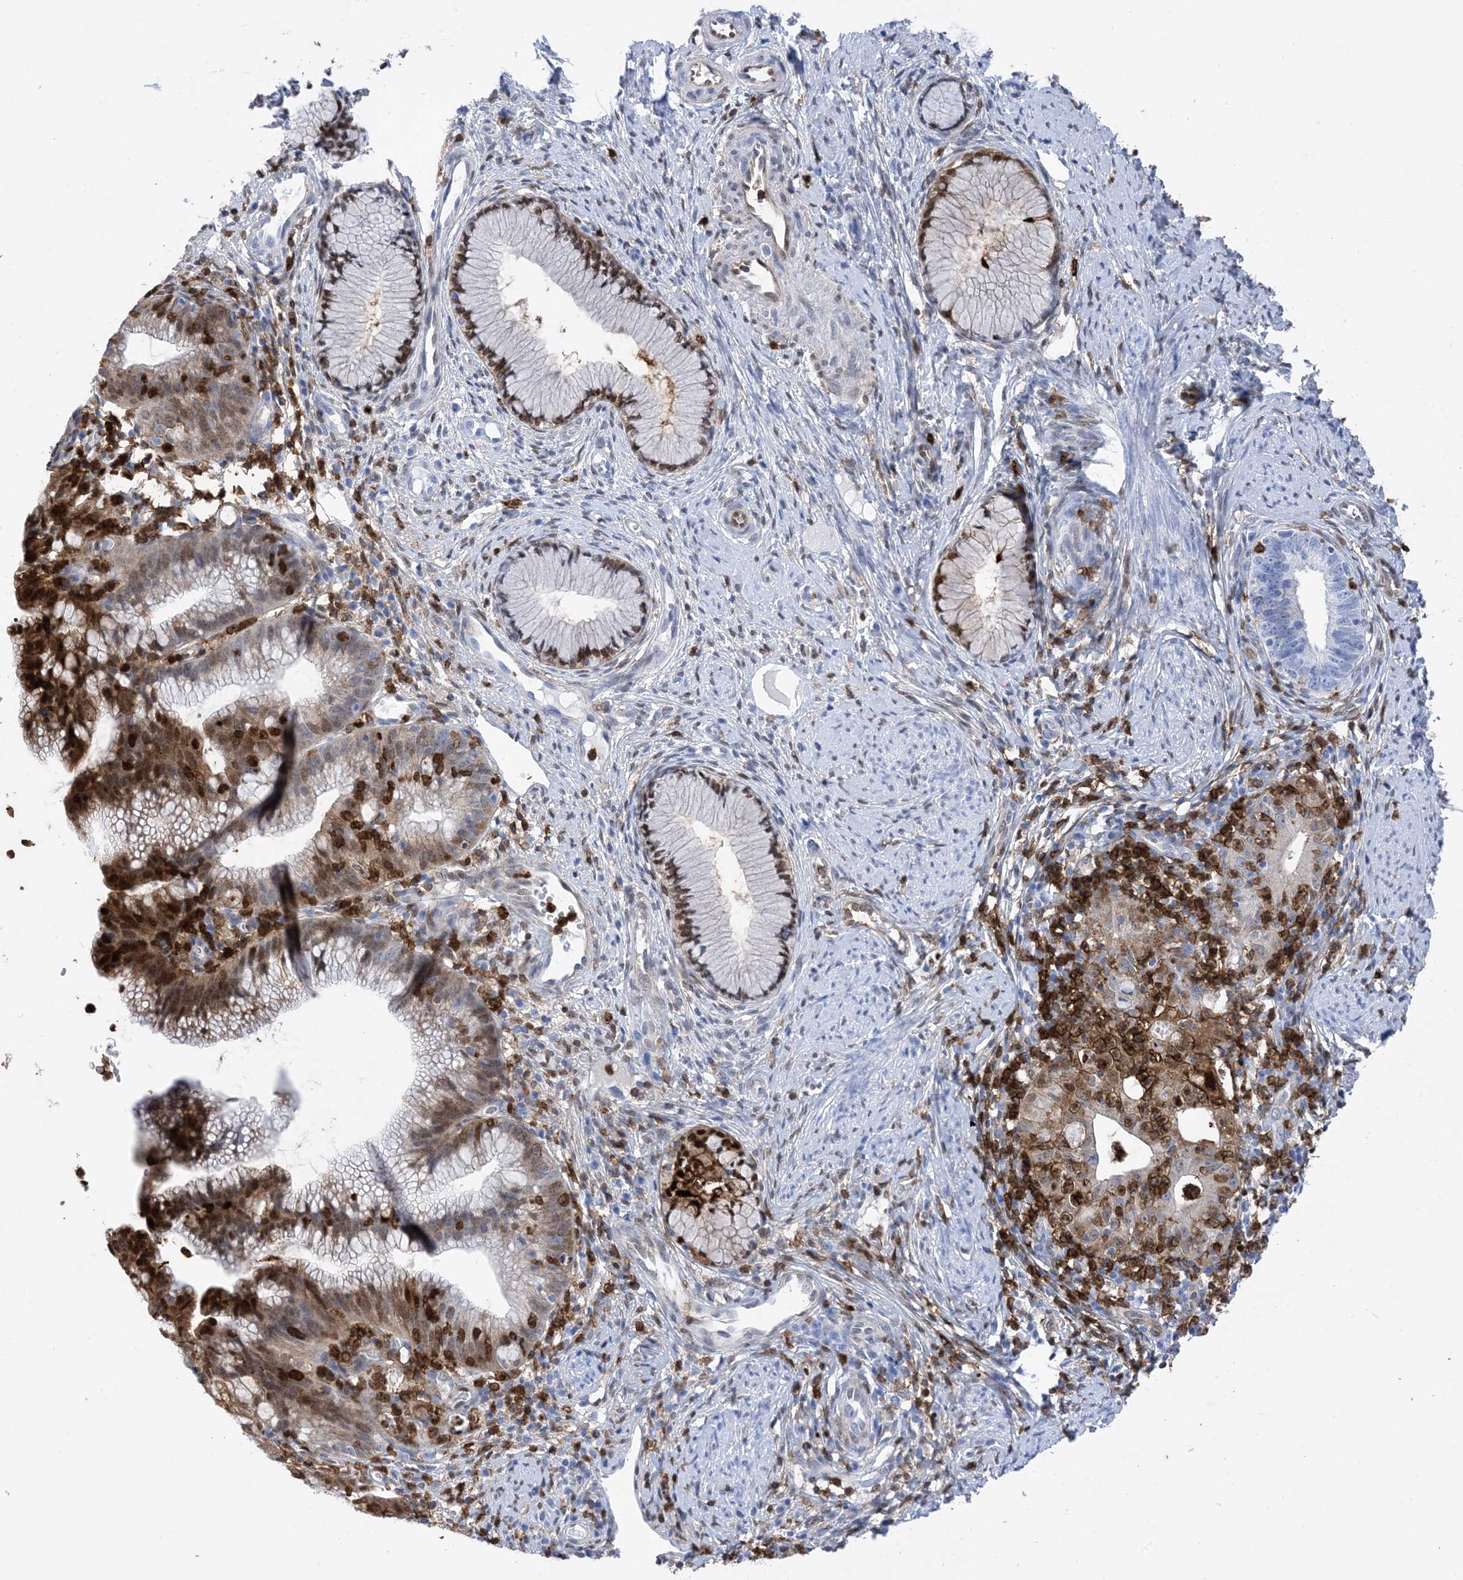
{"staining": {"intensity": "moderate", "quantity": ">75%", "location": "cytoplasmic/membranous,nuclear"}, "tissue": "cervical cancer", "cell_type": "Tumor cells", "image_type": "cancer", "snomed": [{"axis": "morphology", "description": "Adenocarcinoma, NOS"}, {"axis": "topography", "description": "Cervix"}], "caption": "The histopathology image reveals staining of cervical cancer (adenocarcinoma), revealing moderate cytoplasmic/membranous and nuclear protein staining (brown color) within tumor cells.", "gene": "ANXA1", "patient": {"sex": "female", "age": 36}}